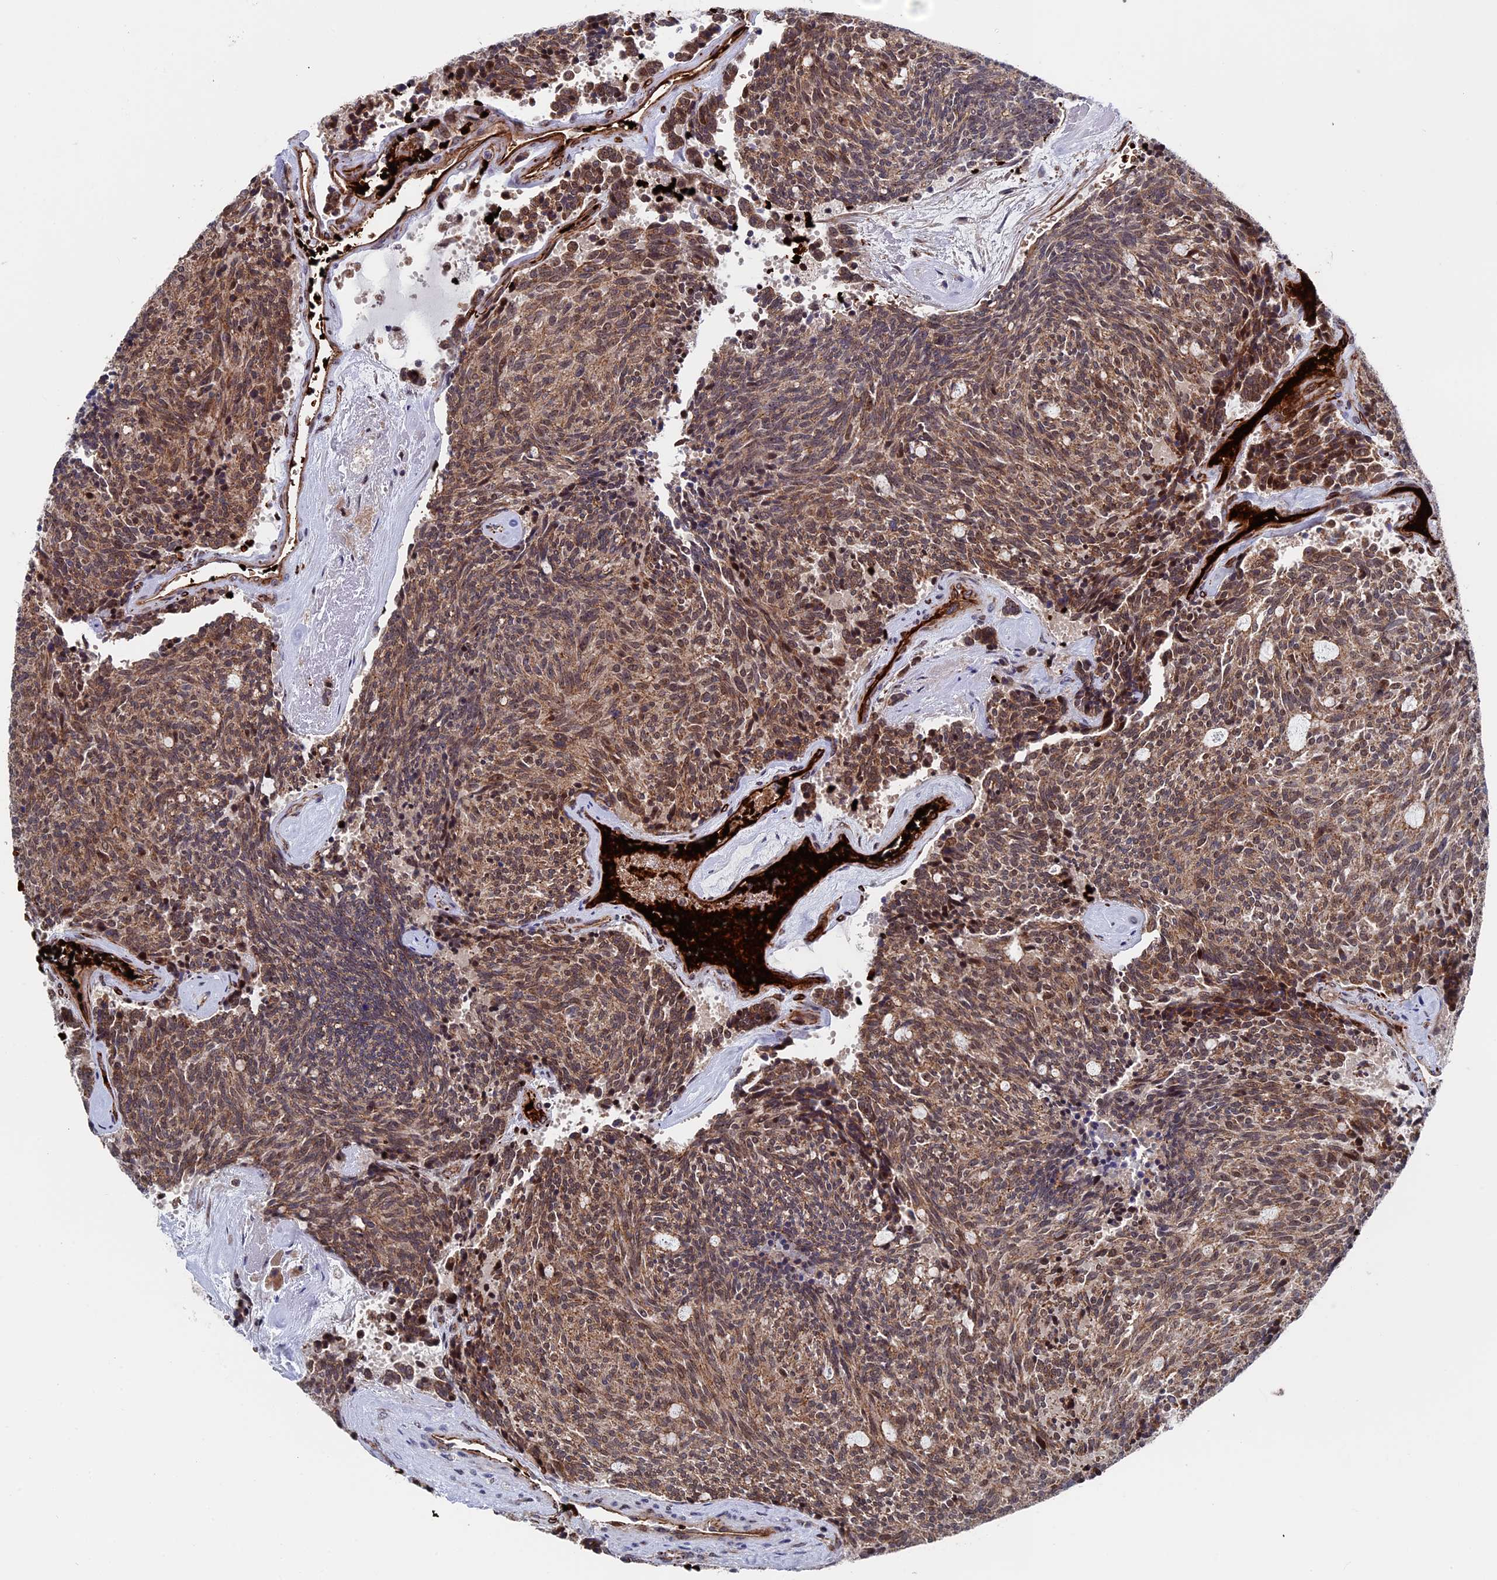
{"staining": {"intensity": "moderate", "quantity": ">75%", "location": "cytoplasmic/membranous,nuclear"}, "tissue": "carcinoid", "cell_type": "Tumor cells", "image_type": "cancer", "snomed": [{"axis": "morphology", "description": "Carcinoid, malignant, NOS"}, {"axis": "topography", "description": "Pancreas"}], "caption": "The immunohistochemical stain shows moderate cytoplasmic/membranous and nuclear positivity in tumor cells of carcinoid (malignant) tissue.", "gene": "EXOSC9", "patient": {"sex": "female", "age": 54}}